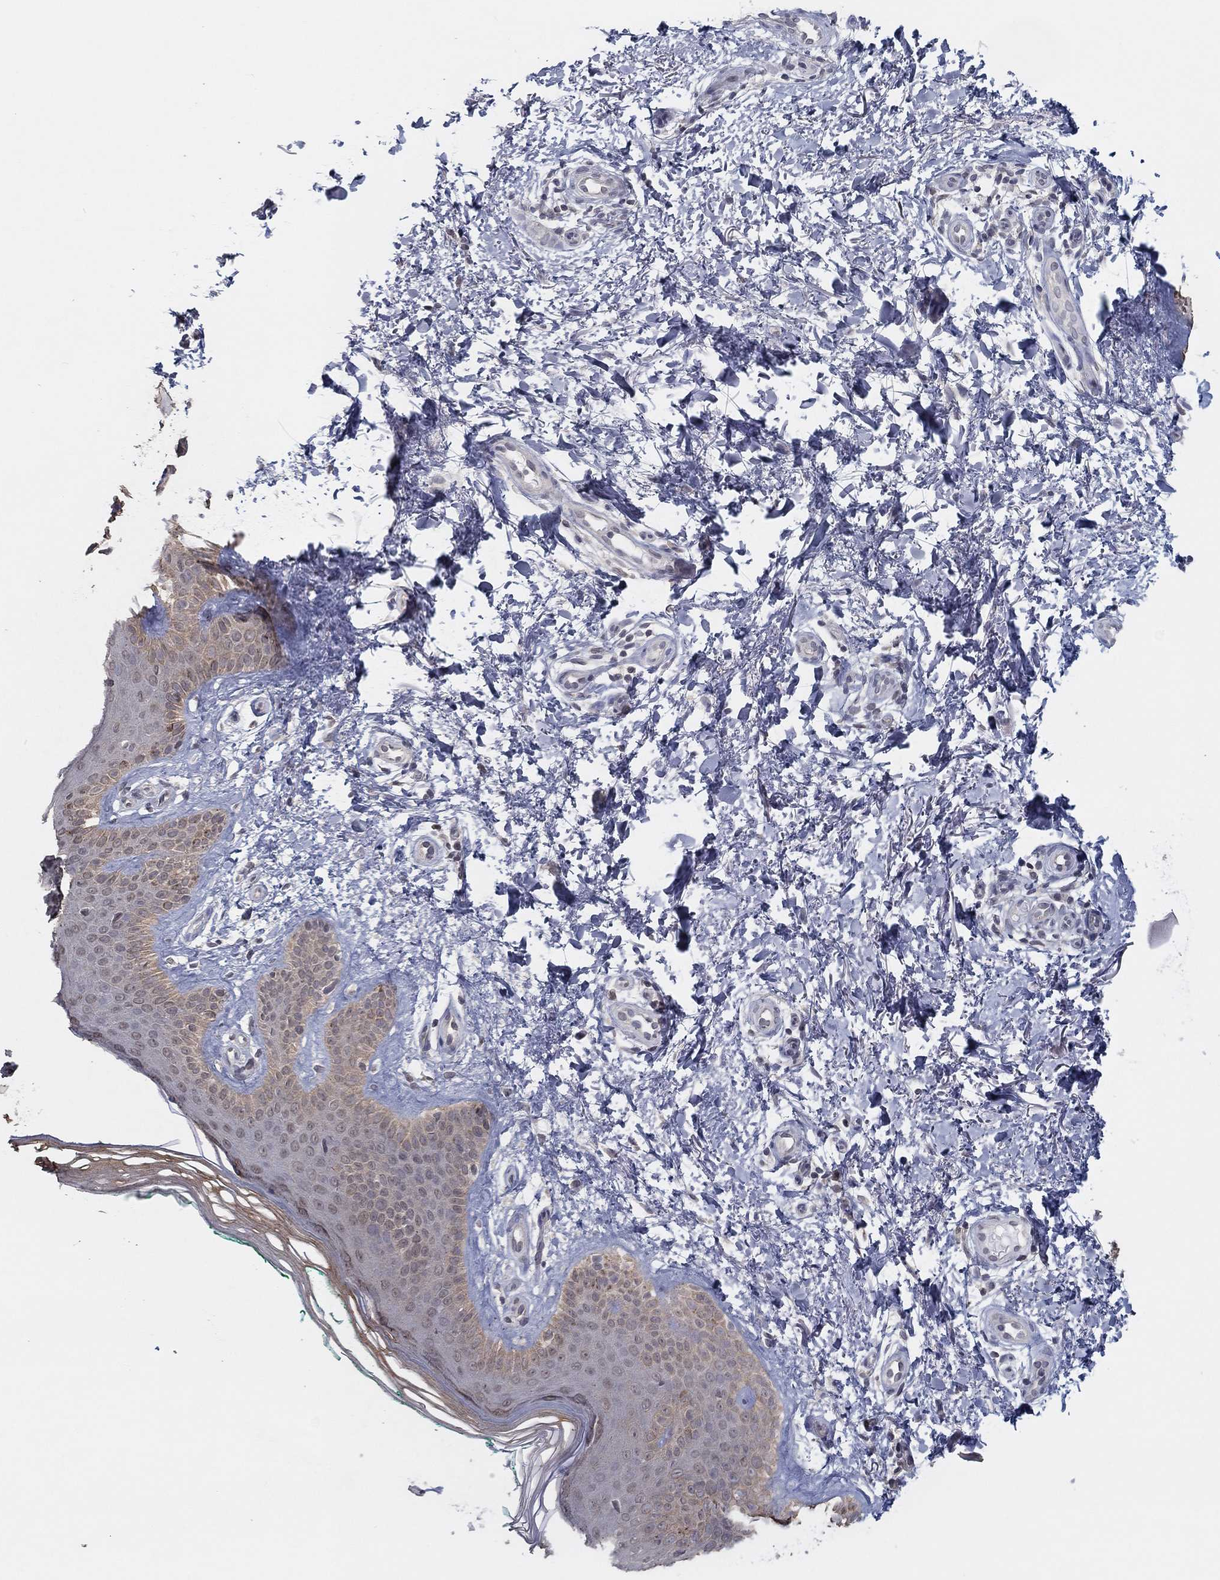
{"staining": {"intensity": "negative", "quantity": "none", "location": "none"}, "tissue": "skin", "cell_type": "Fibroblasts", "image_type": "normal", "snomed": [{"axis": "morphology", "description": "Normal tissue, NOS"}, {"axis": "morphology", "description": "Inflammation, NOS"}, {"axis": "morphology", "description": "Fibrosis, NOS"}, {"axis": "topography", "description": "Skin"}], "caption": "IHC of unremarkable human skin reveals no expression in fibroblasts.", "gene": "SLC22A2", "patient": {"sex": "male", "age": 71}}